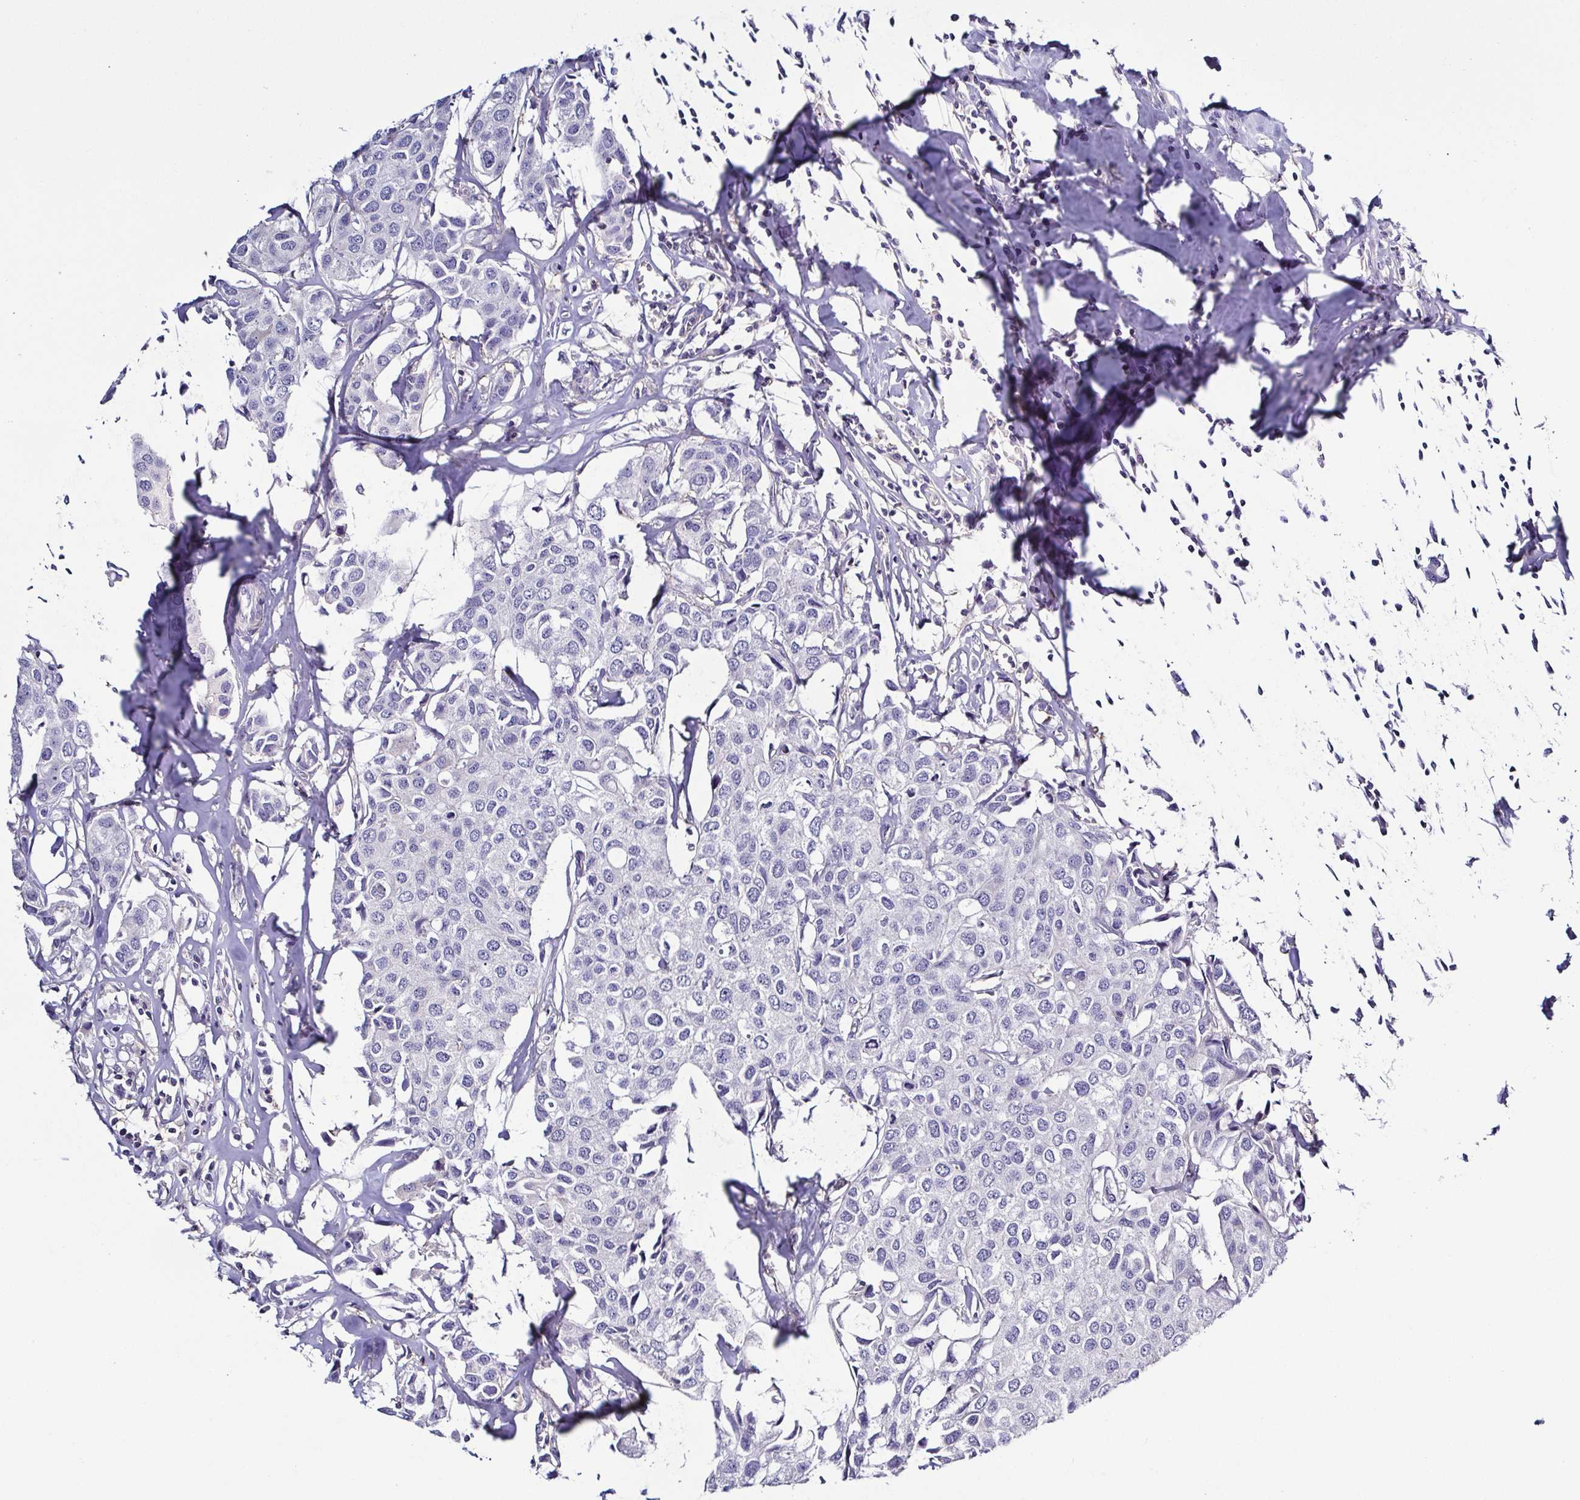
{"staining": {"intensity": "negative", "quantity": "none", "location": "none"}, "tissue": "breast cancer", "cell_type": "Tumor cells", "image_type": "cancer", "snomed": [{"axis": "morphology", "description": "Duct carcinoma"}, {"axis": "topography", "description": "Breast"}], "caption": "Immunohistochemistry (IHC) photomicrograph of neoplastic tissue: breast invasive ductal carcinoma stained with DAB (3,3'-diaminobenzidine) exhibits no significant protein staining in tumor cells. (Brightfield microscopy of DAB (3,3'-diaminobenzidine) immunohistochemistry at high magnification).", "gene": "TNNT2", "patient": {"sex": "female", "age": 80}}